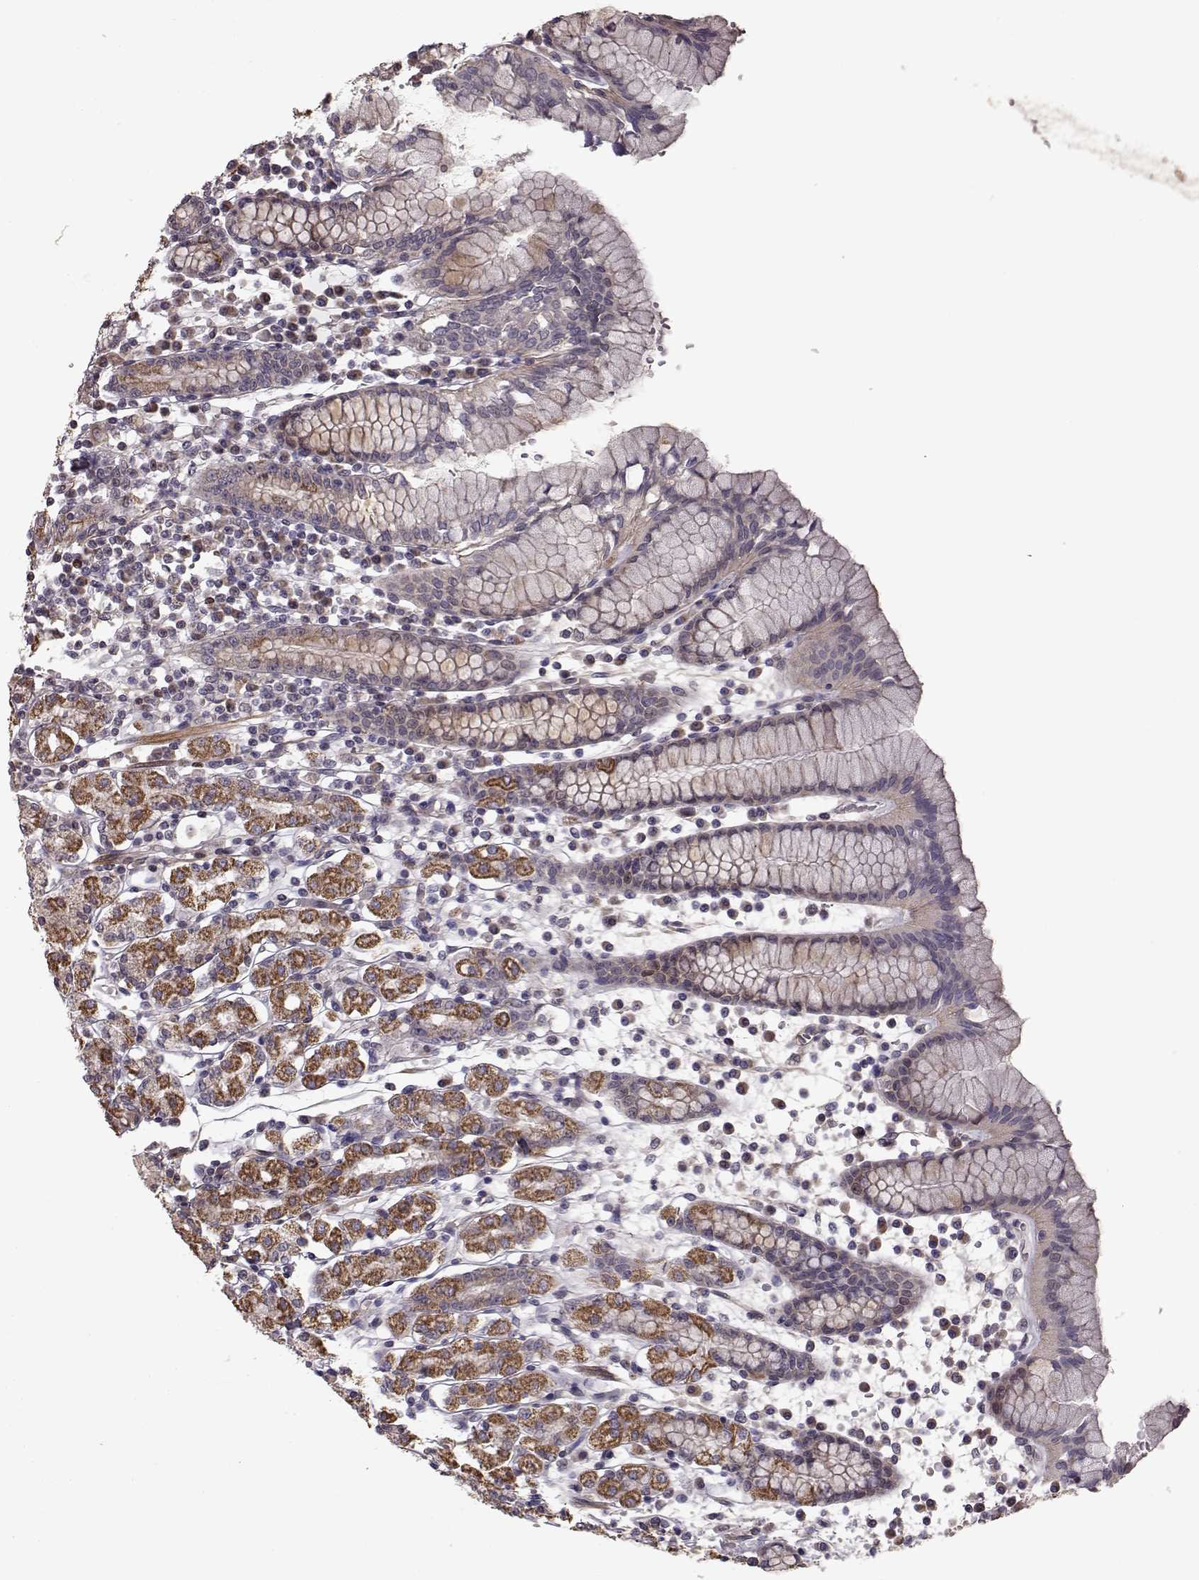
{"staining": {"intensity": "strong", "quantity": "<25%", "location": "cytoplasmic/membranous"}, "tissue": "stomach", "cell_type": "Glandular cells", "image_type": "normal", "snomed": [{"axis": "morphology", "description": "Normal tissue, NOS"}, {"axis": "topography", "description": "Stomach, upper"}, {"axis": "topography", "description": "Stomach"}], "caption": "A photomicrograph of human stomach stained for a protein reveals strong cytoplasmic/membranous brown staining in glandular cells. (DAB IHC with brightfield microscopy, high magnification).", "gene": "BACH2", "patient": {"sex": "male", "age": 62}}